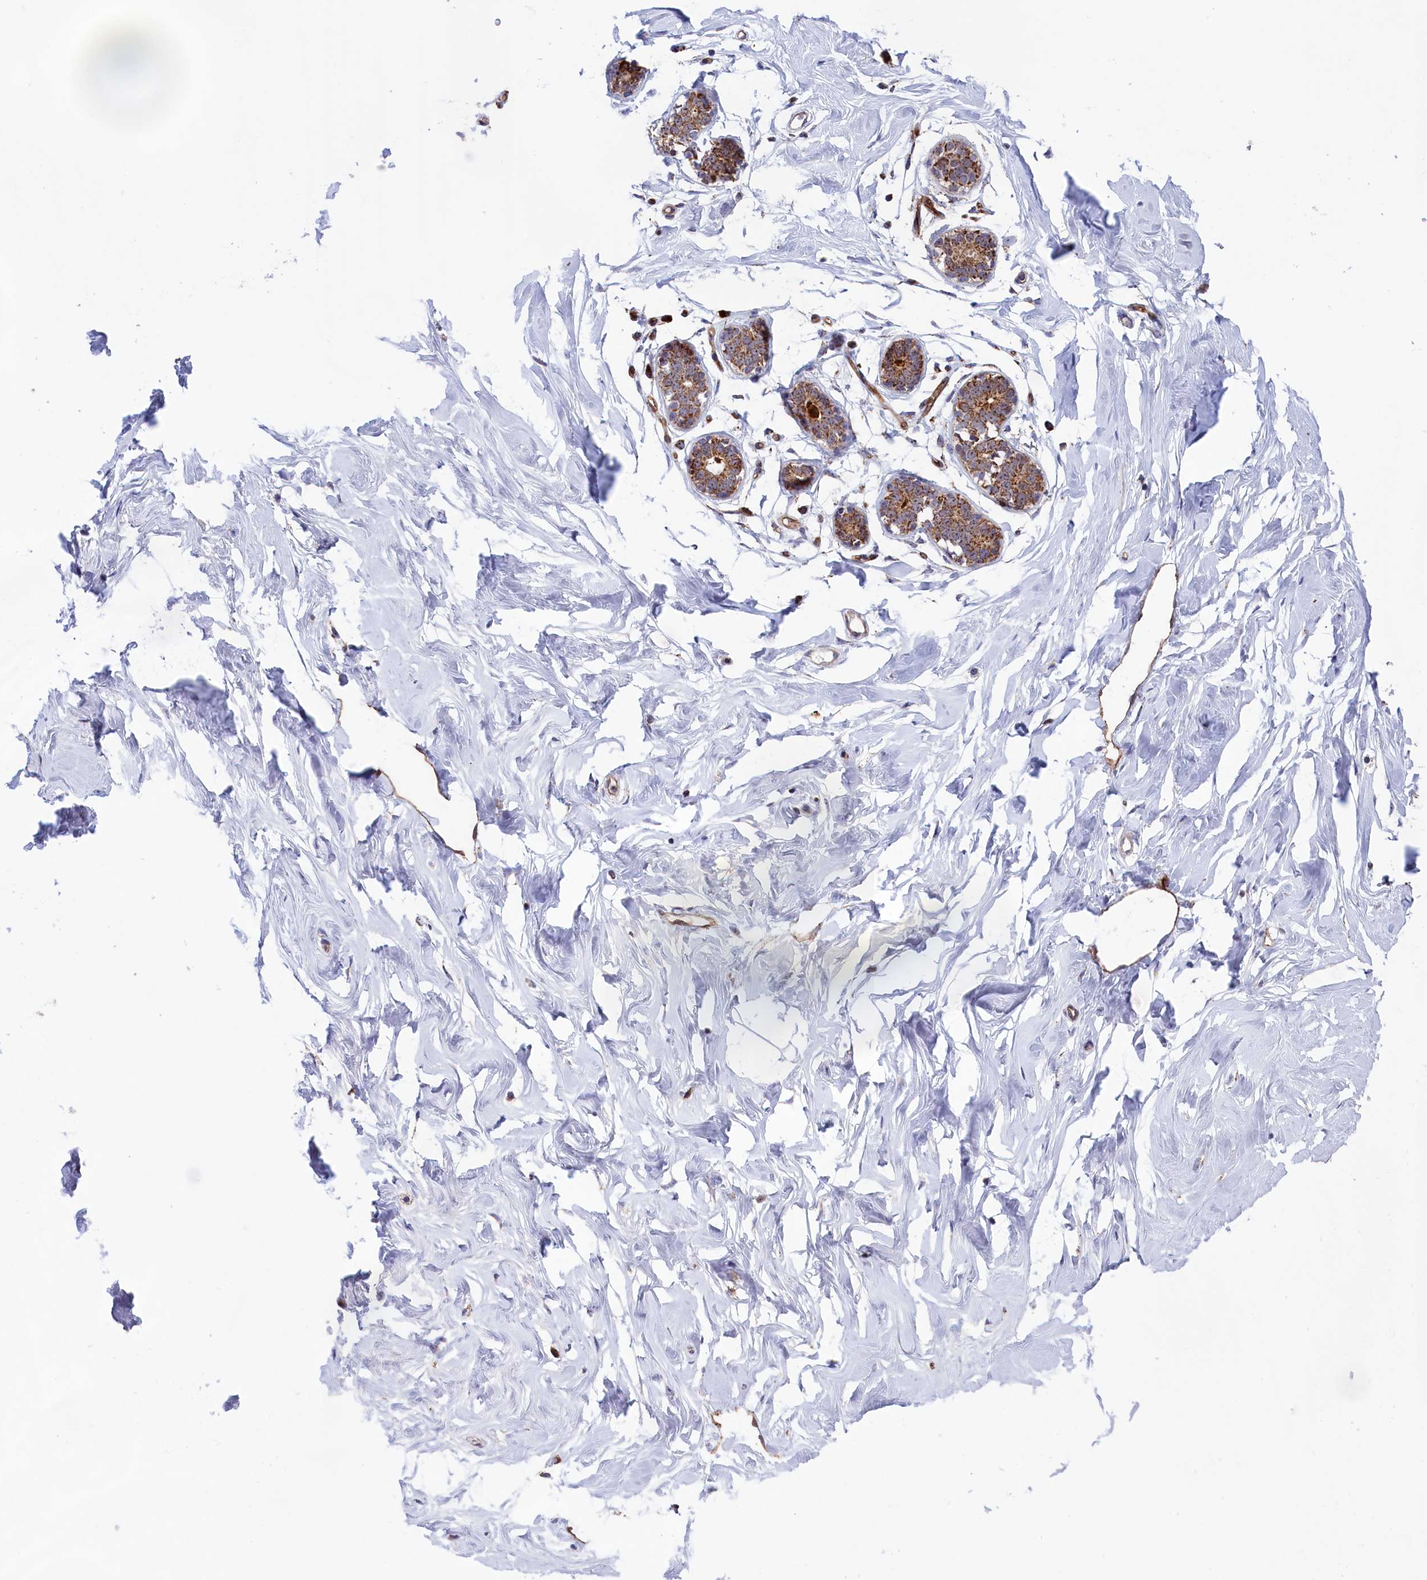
{"staining": {"intensity": "negative", "quantity": "none", "location": "none"}, "tissue": "breast", "cell_type": "Adipocytes", "image_type": "normal", "snomed": [{"axis": "morphology", "description": "Normal tissue, NOS"}, {"axis": "morphology", "description": "Adenoma, NOS"}, {"axis": "topography", "description": "Breast"}], "caption": "Protein analysis of unremarkable breast exhibits no significant expression in adipocytes. The staining is performed using DAB brown chromogen with nuclei counter-stained in using hematoxylin.", "gene": "MPND", "patient": {"sex": "female", "age": 23}}